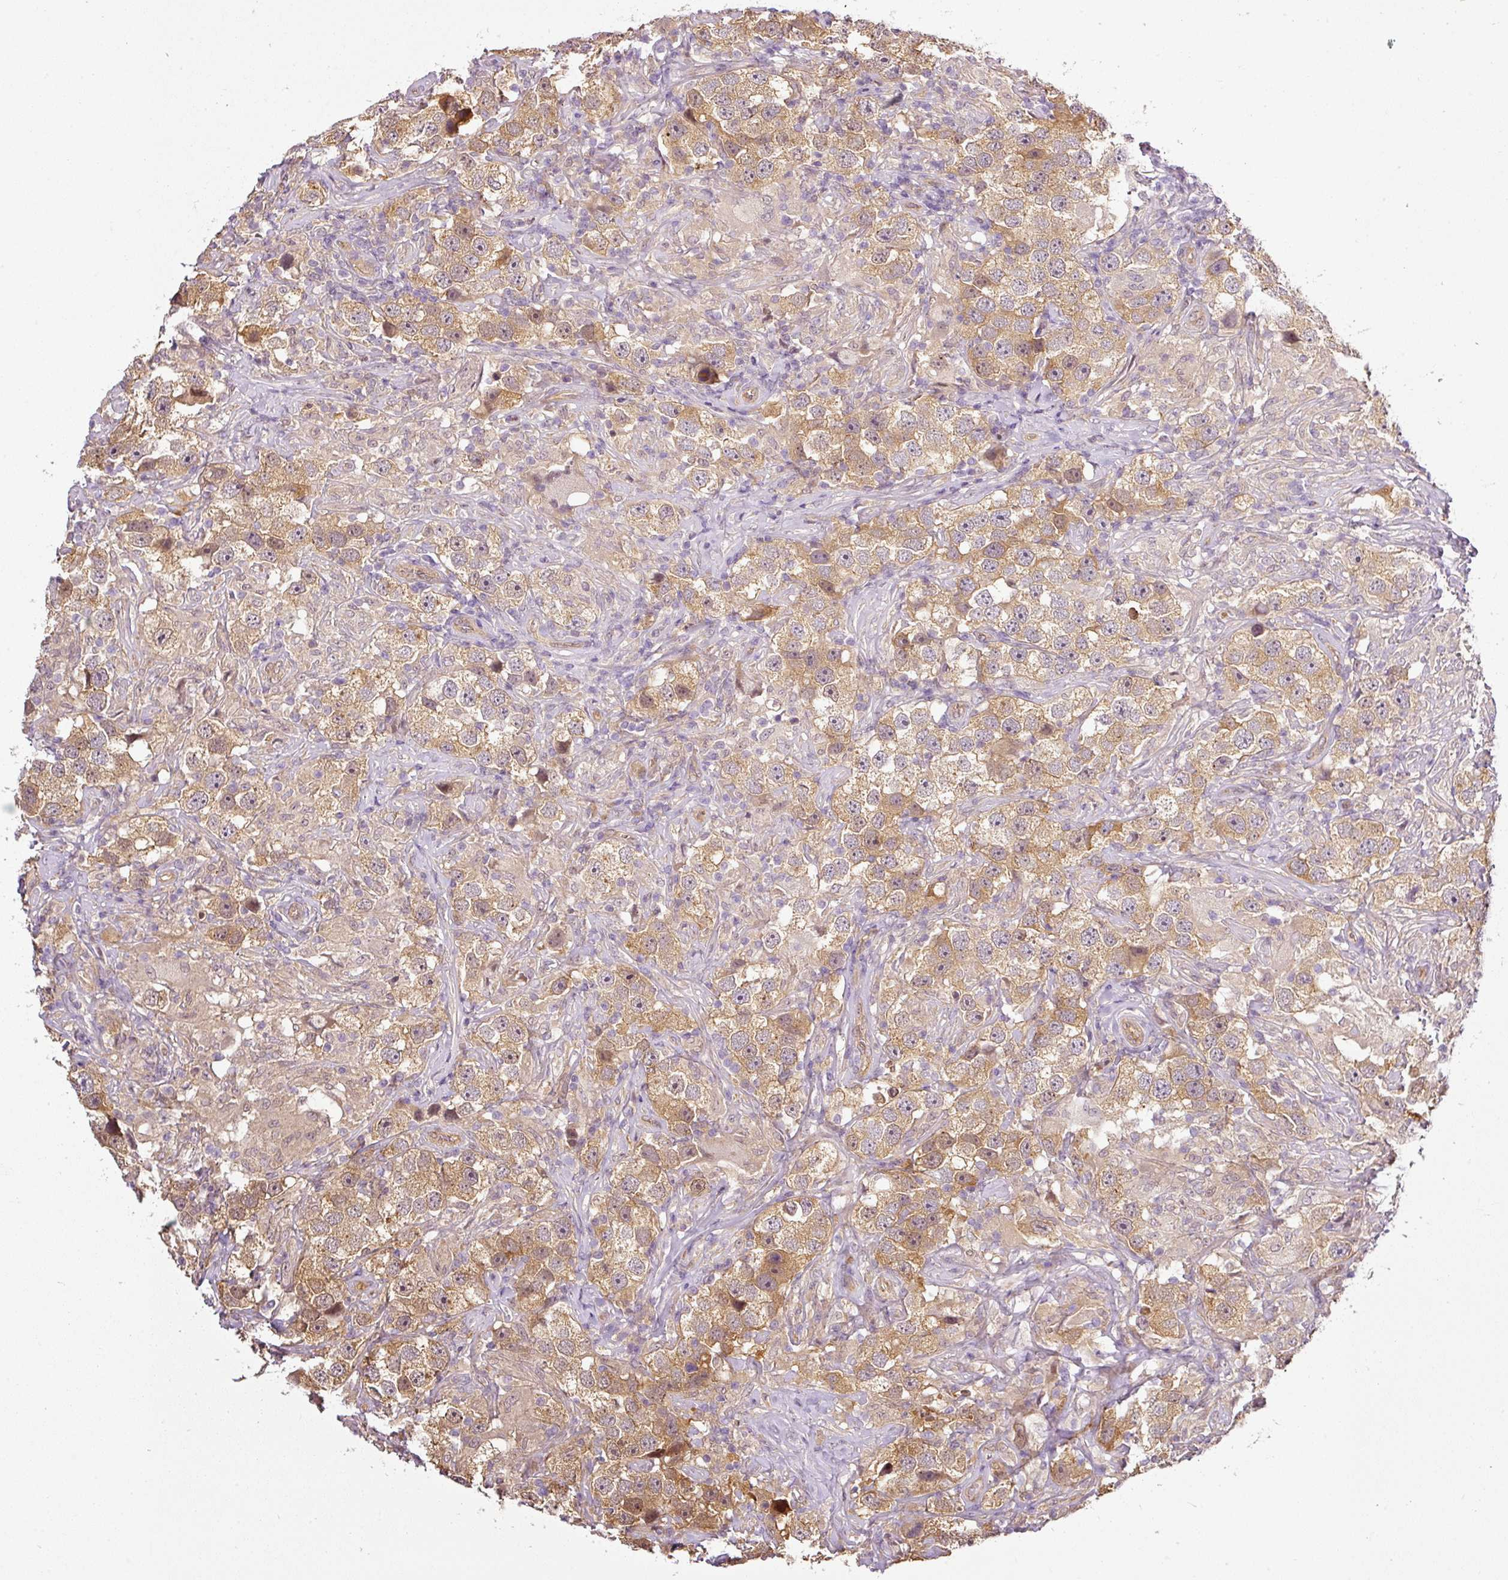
{"staining": {"intensity": "moderate", "quantity": ">75%", "location": "cytoplasmic/membranous"}, "tissue": "testis cancer", "cell_type": "Tumor cells", "image_type": "cancer", "snomed": [{"axis": "morphology", "description": "Seminoma, NOS"}, {"axis": "topography", "description": "Testis"}], "caption": "Human testis cancer (seminoma) stained with a brown dye demonstrates moderate cytoplasmic/membranous positive positivity in approximately >75% of tumor cells.", "gene": "ANKRD18A", "patient": {"sex": "male", "age": 49}}